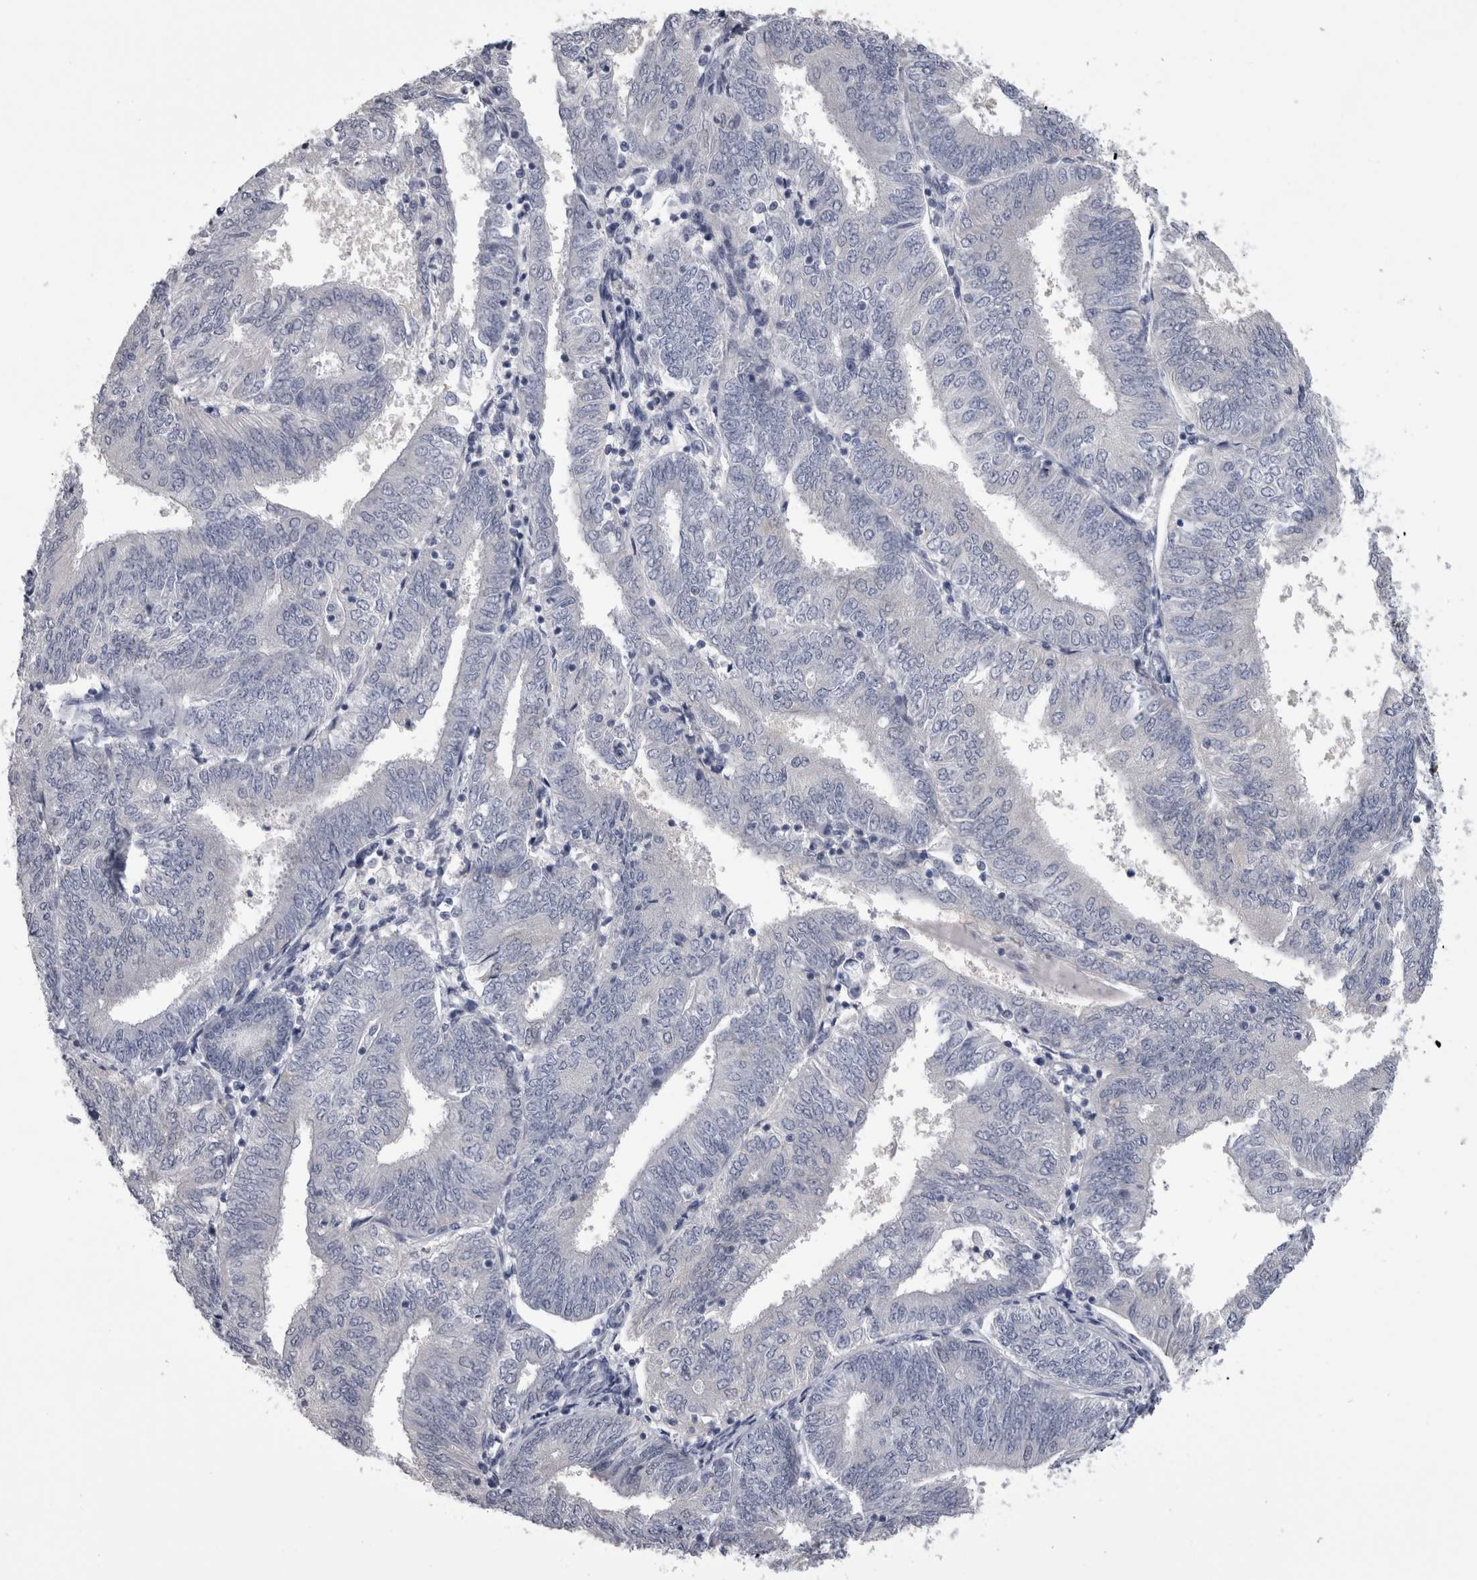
{"staining": {"intensity": "negative", "quantity": "none", "location": "none"}, "tissue": "endometrial cancer", "cell_type": "Tumor cells", "image_type": "cancer", "snomed": [{"axis": "morphology", "description": "Adenocarcinoma, NOS"}, {"axis": "topography", "description": "Endometrium"}], "caption": "Tumor cells show no significant protein positivity in endometrial adenocarcinoma. Brightfield microscopy of immunohistochemistry stained with DAB (brown) and hematoxylin (blue), captured at high magnification.", "gene": "AFMID", "patient": {"sex": "female", "age": 58}}